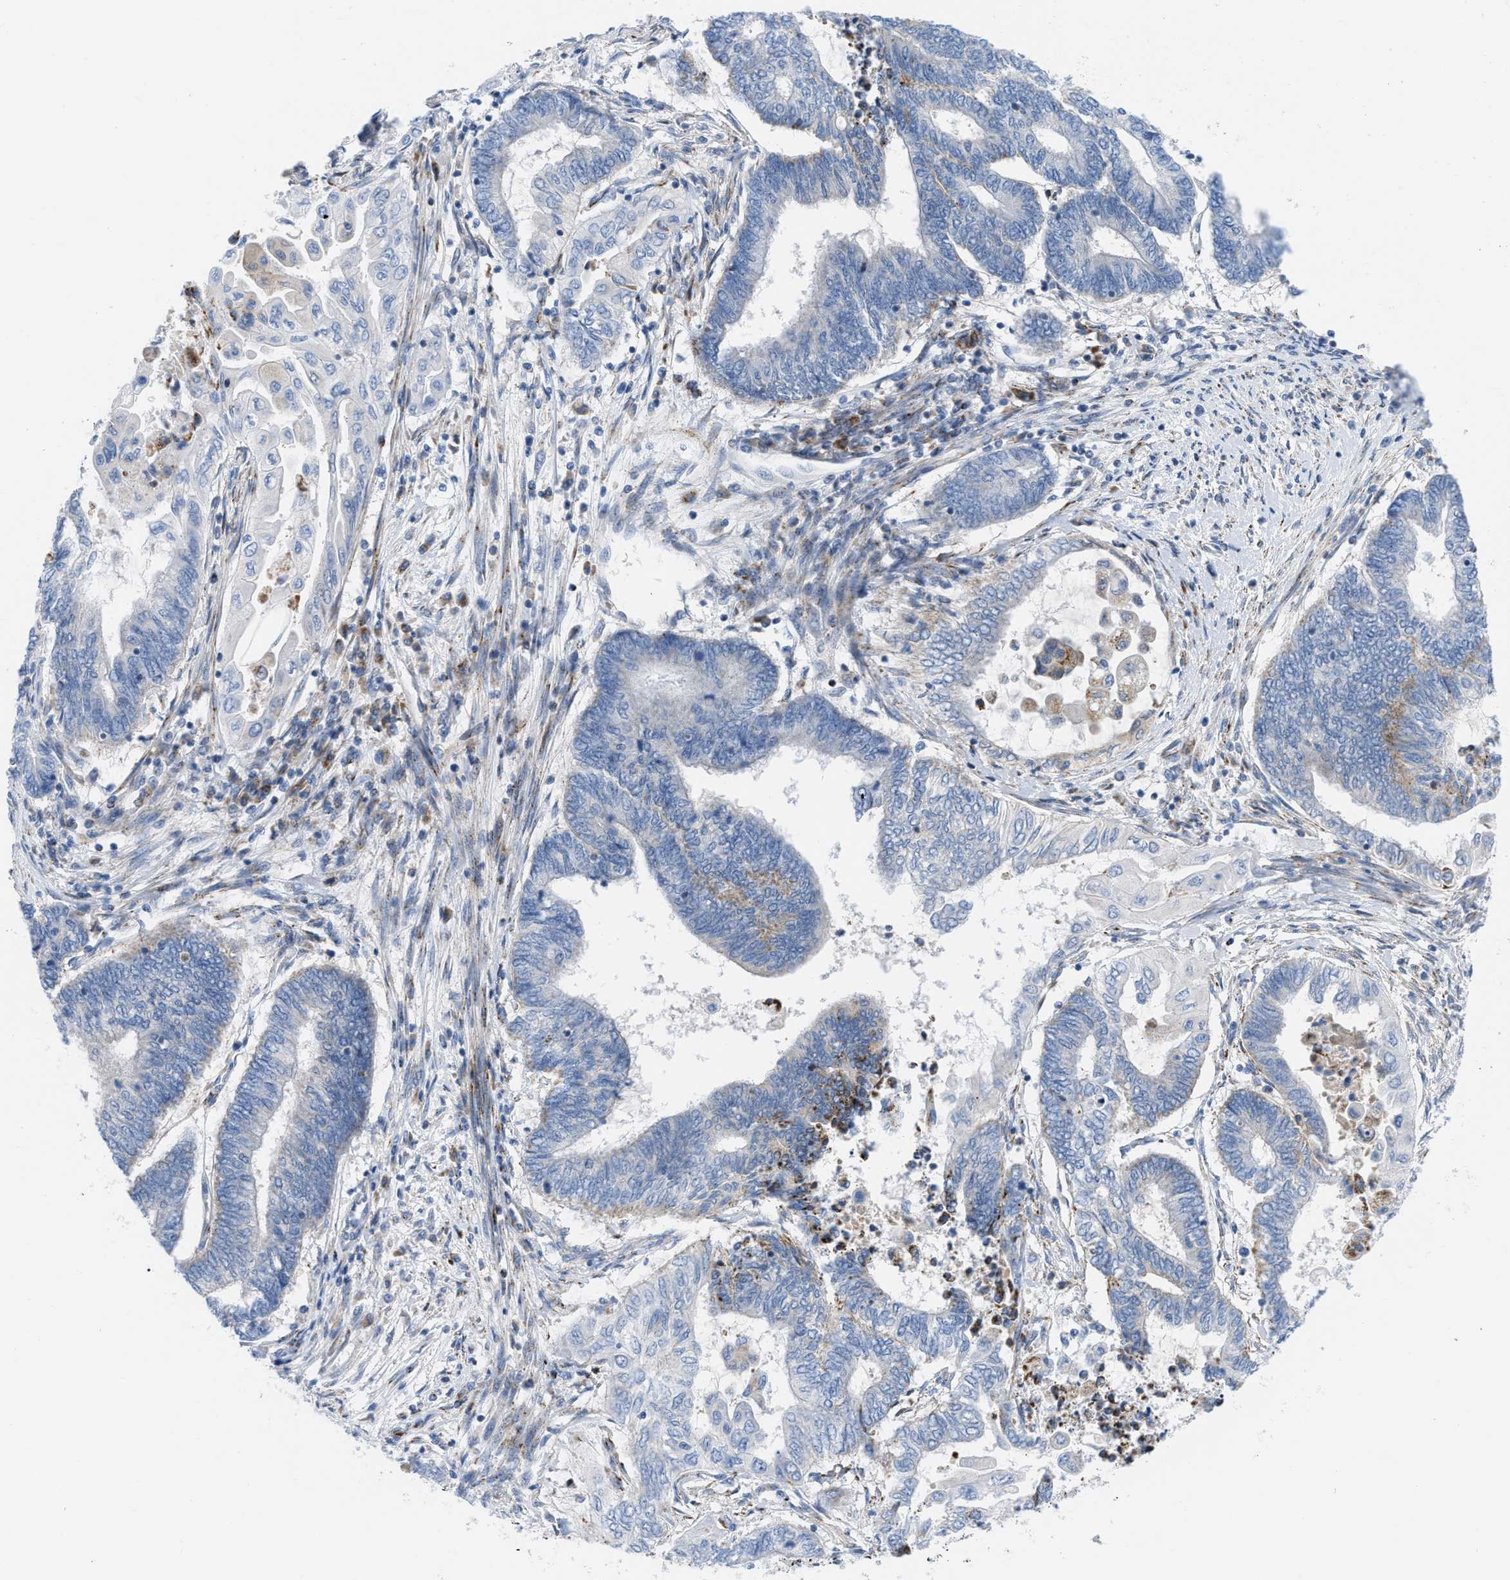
{"staining": {"intensity": "negative", "quantity": "none", "location": "none"}, "tissue": "endometrial cancer", "cell_type": "Tumor cells", "image_type": "cancer", "snomed": [{"axis": "morphology", "description": "Adenocarcinoma, NOS"}, {"axis": "topography", "description": "Uterus"}, {"axis": "topography", "description": "Endometrium"}], "caption": "A micrograph of human adenocarcinoma (endometrial) is negative for staining in tumor cells. (Stains: DAB (3,3'-diaminobenzidine) immunohistochemistry with hematoxylin counter stain, Microscopy: brightfield microscopy at high magnification).", "gene": "RBBP9", "patient": {"sex": "female", "age": 70}}